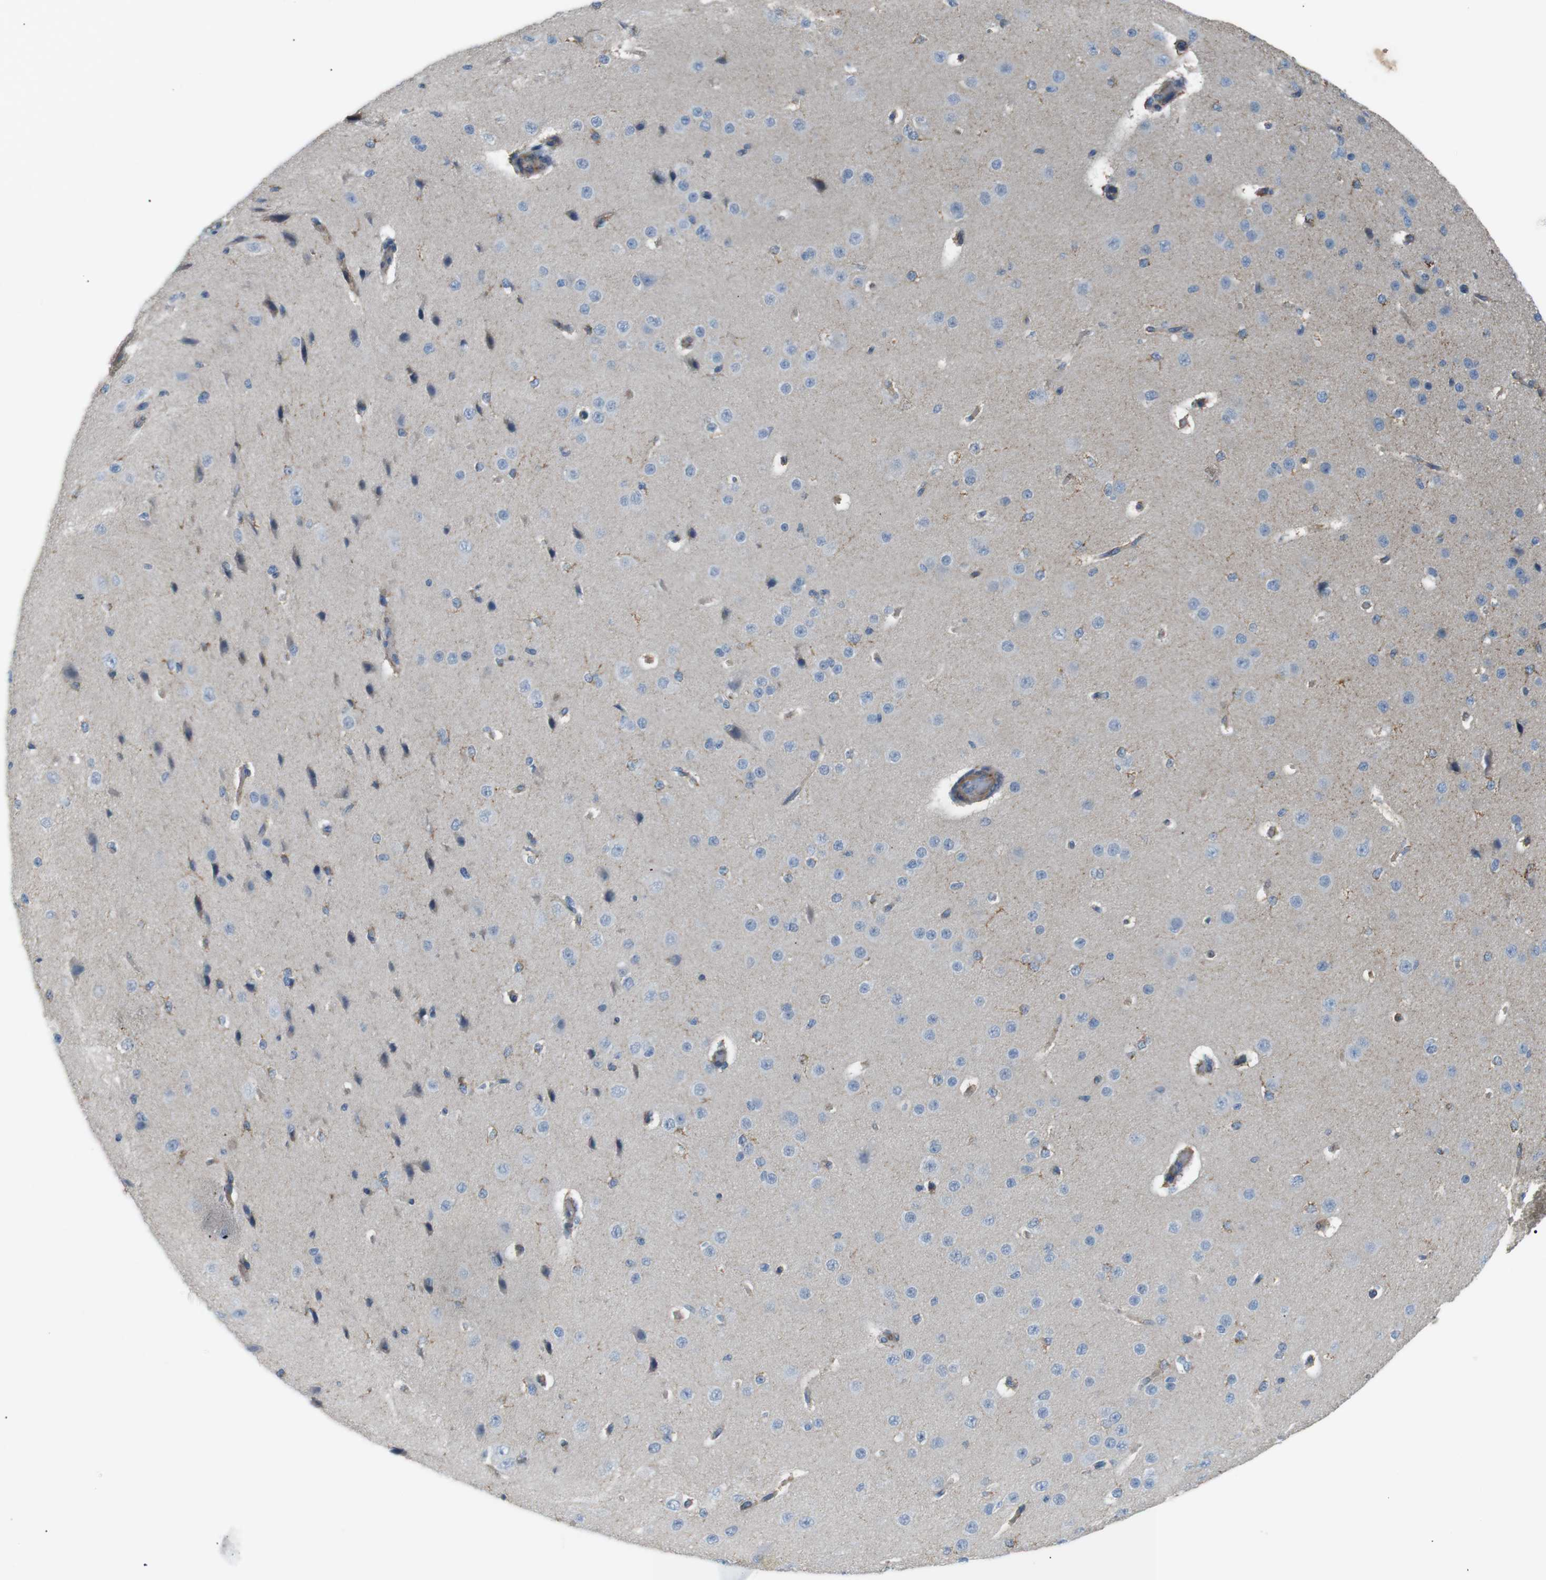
{"staining": {"intensity": "moderate", "quantity": "25%-75%", "location": "cytoplasmic/membranous"}, "tissue": "cerebral cortex", "cell_type": "Endothelial cells", "image_type": "normal", "snomed": [{"axis": "morphology", "description": "Normal tissue, NOS"}, {"axis": "morphology", "description": "Developmental malformation"}, {"axis": "topography", "description": "Cerebral cortex"}], "caption": "Immunohistochemistry (IHC) of unremarkable cerebral cortex shows medium levels of moderate cytoplasmic/membranous expression in approximately 25%-75% of endothelial cells. (brown staining indicates protein expression, while blue staining denotes nuclei).", "gene": "MTARC2", "patient": {"sex": "female", "age": 30}}